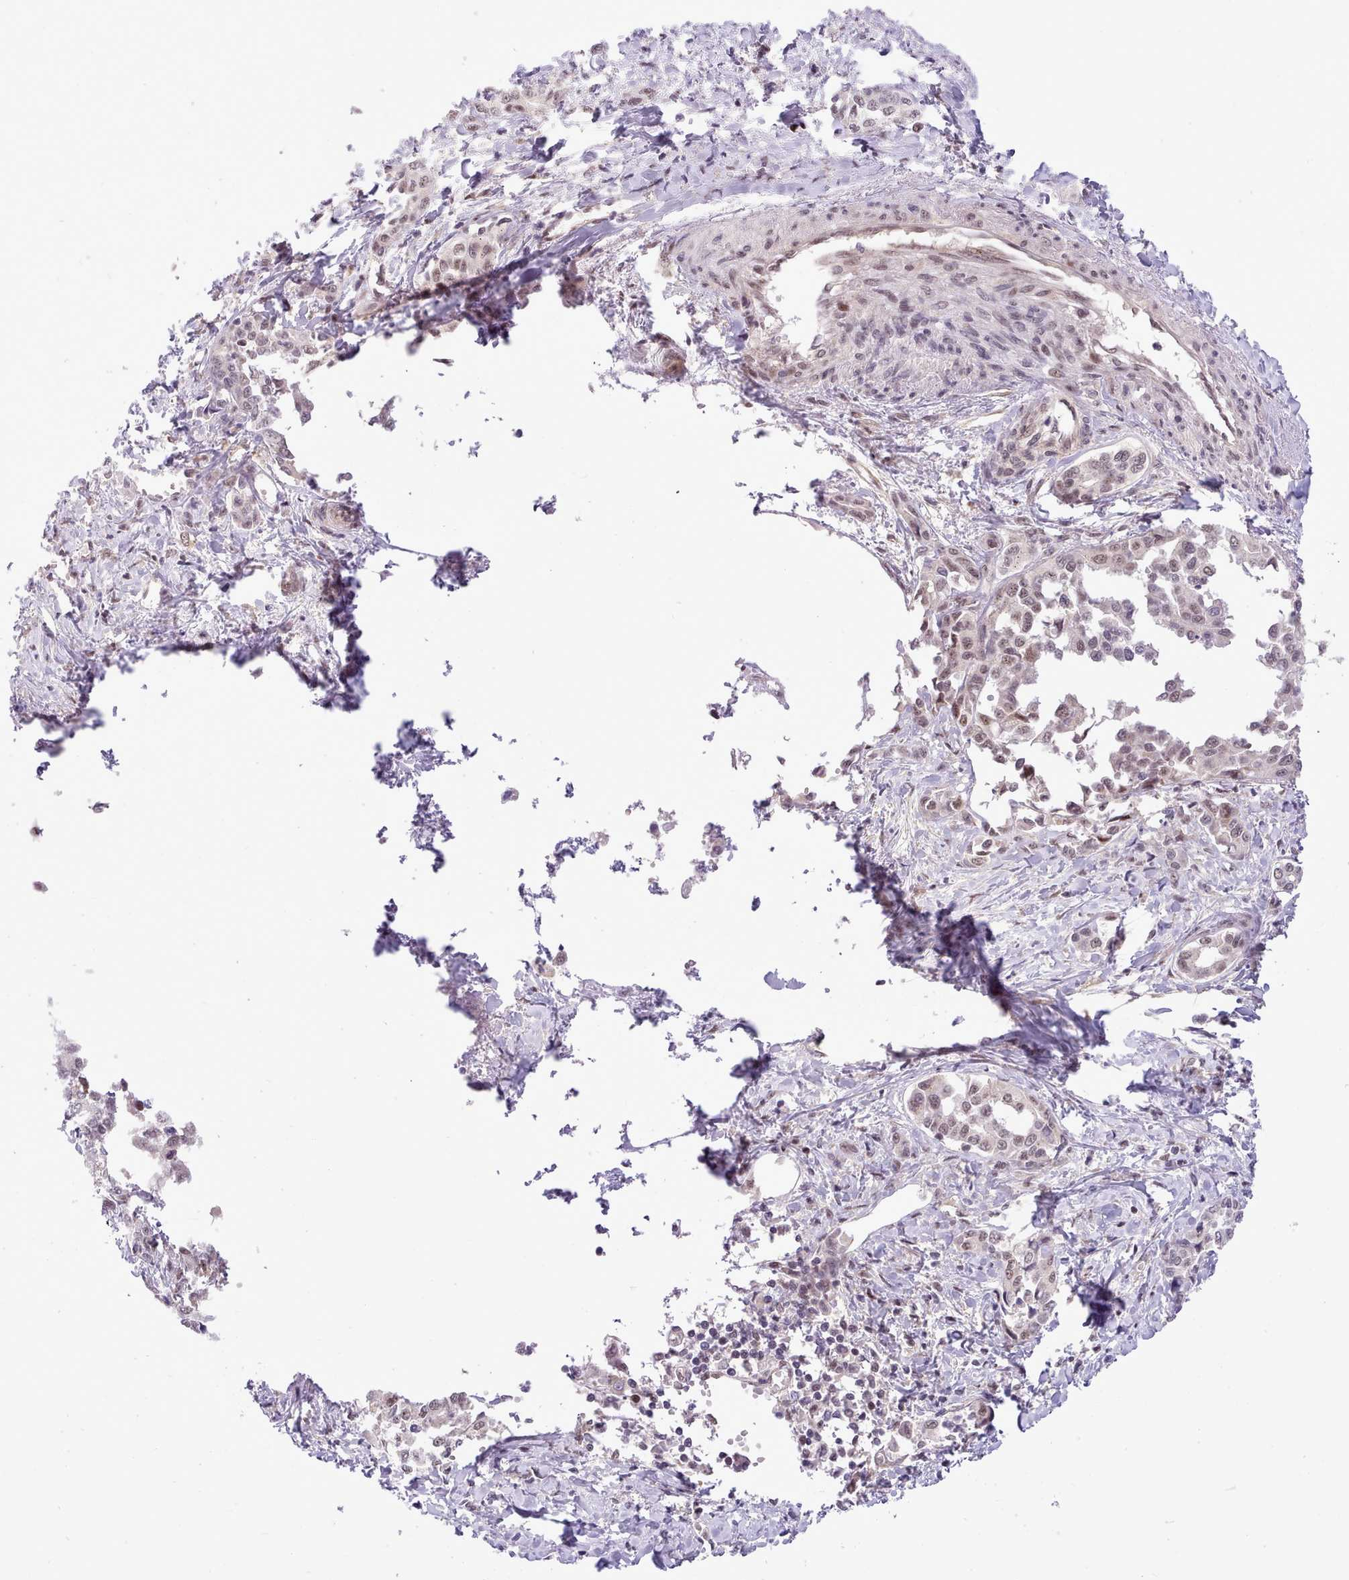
{"staining": {"intensity": "weak", "quantity": "25%-75%", "location": "nuclear"}, "tissue": "liver cancer", "cell_type": "Tumor cells", "image_type": "cancer", "snomed": [{"axis": "morphology", "description": "Cholangiocarcinoma"}, {"axis": "topography", "description": "Liver"}], "caption": "Liver cancer (cholangiocarcinoma) stained for a protein (brown) exhibits weak nuclear positive staining in approximately 25%-75% of tumor cells.", "gene": "HOXB7", "patient": {"sex": "female", "age": 77}}